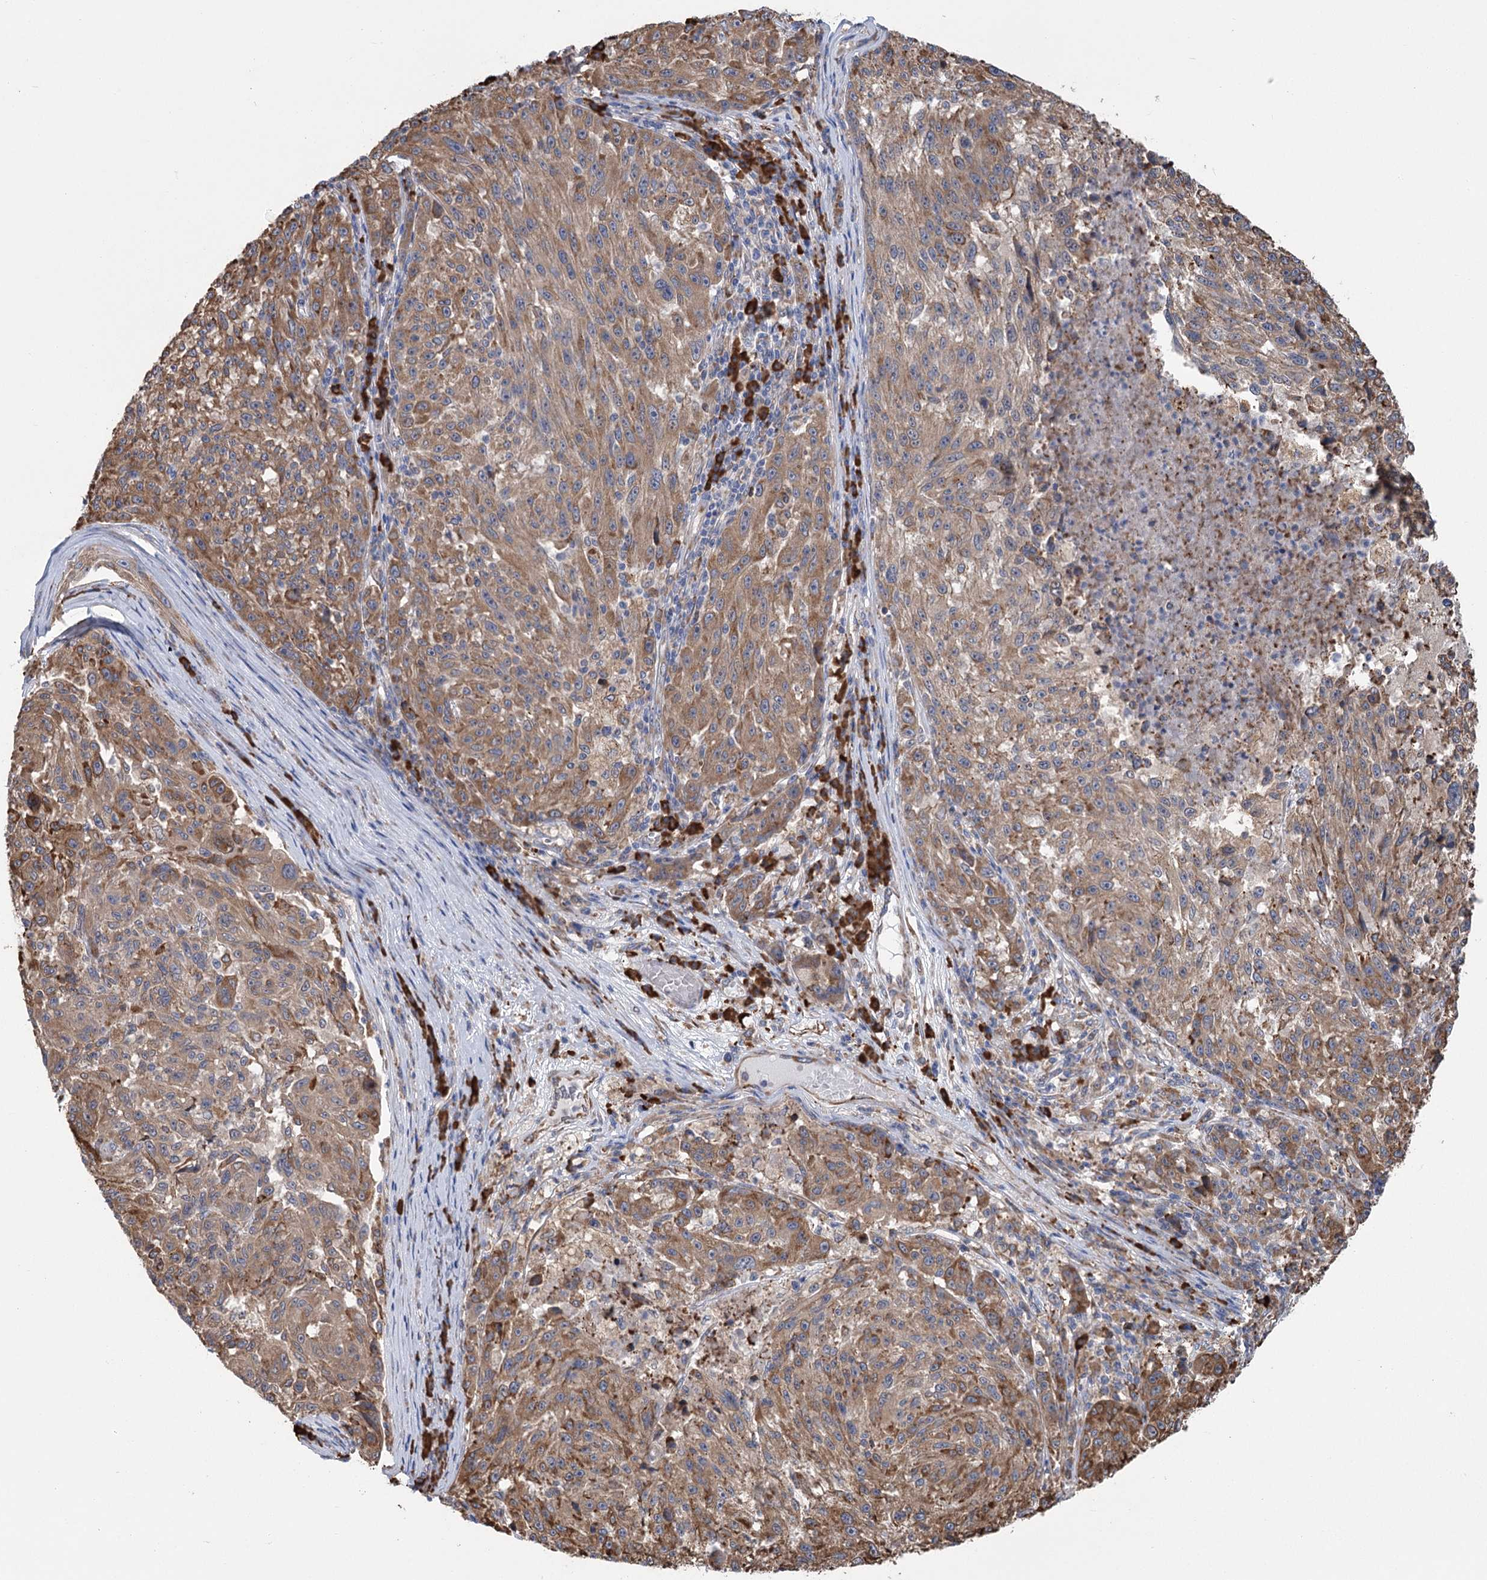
{"staining": {"intensity": "moderate", "quantity": ">75%", "location": "cytoplasmic/membranous"}, "tissue": "melanoma", "cell_type": "Tumor cells", "image_type": "cancer", "snomed": [{"axis": "morphology", "description": "Malignant melanoma, NOS"}, {"axis": "topography", "description": "Skin"}], "caption": "Immunohistochemistry (IHC) of melanoma displays medium levels of moderate cytoplasmic/membranous expression in about >75% of tumor cells.", "gene": "METTL24", "patient": {"sex": "male", "age": 53}}